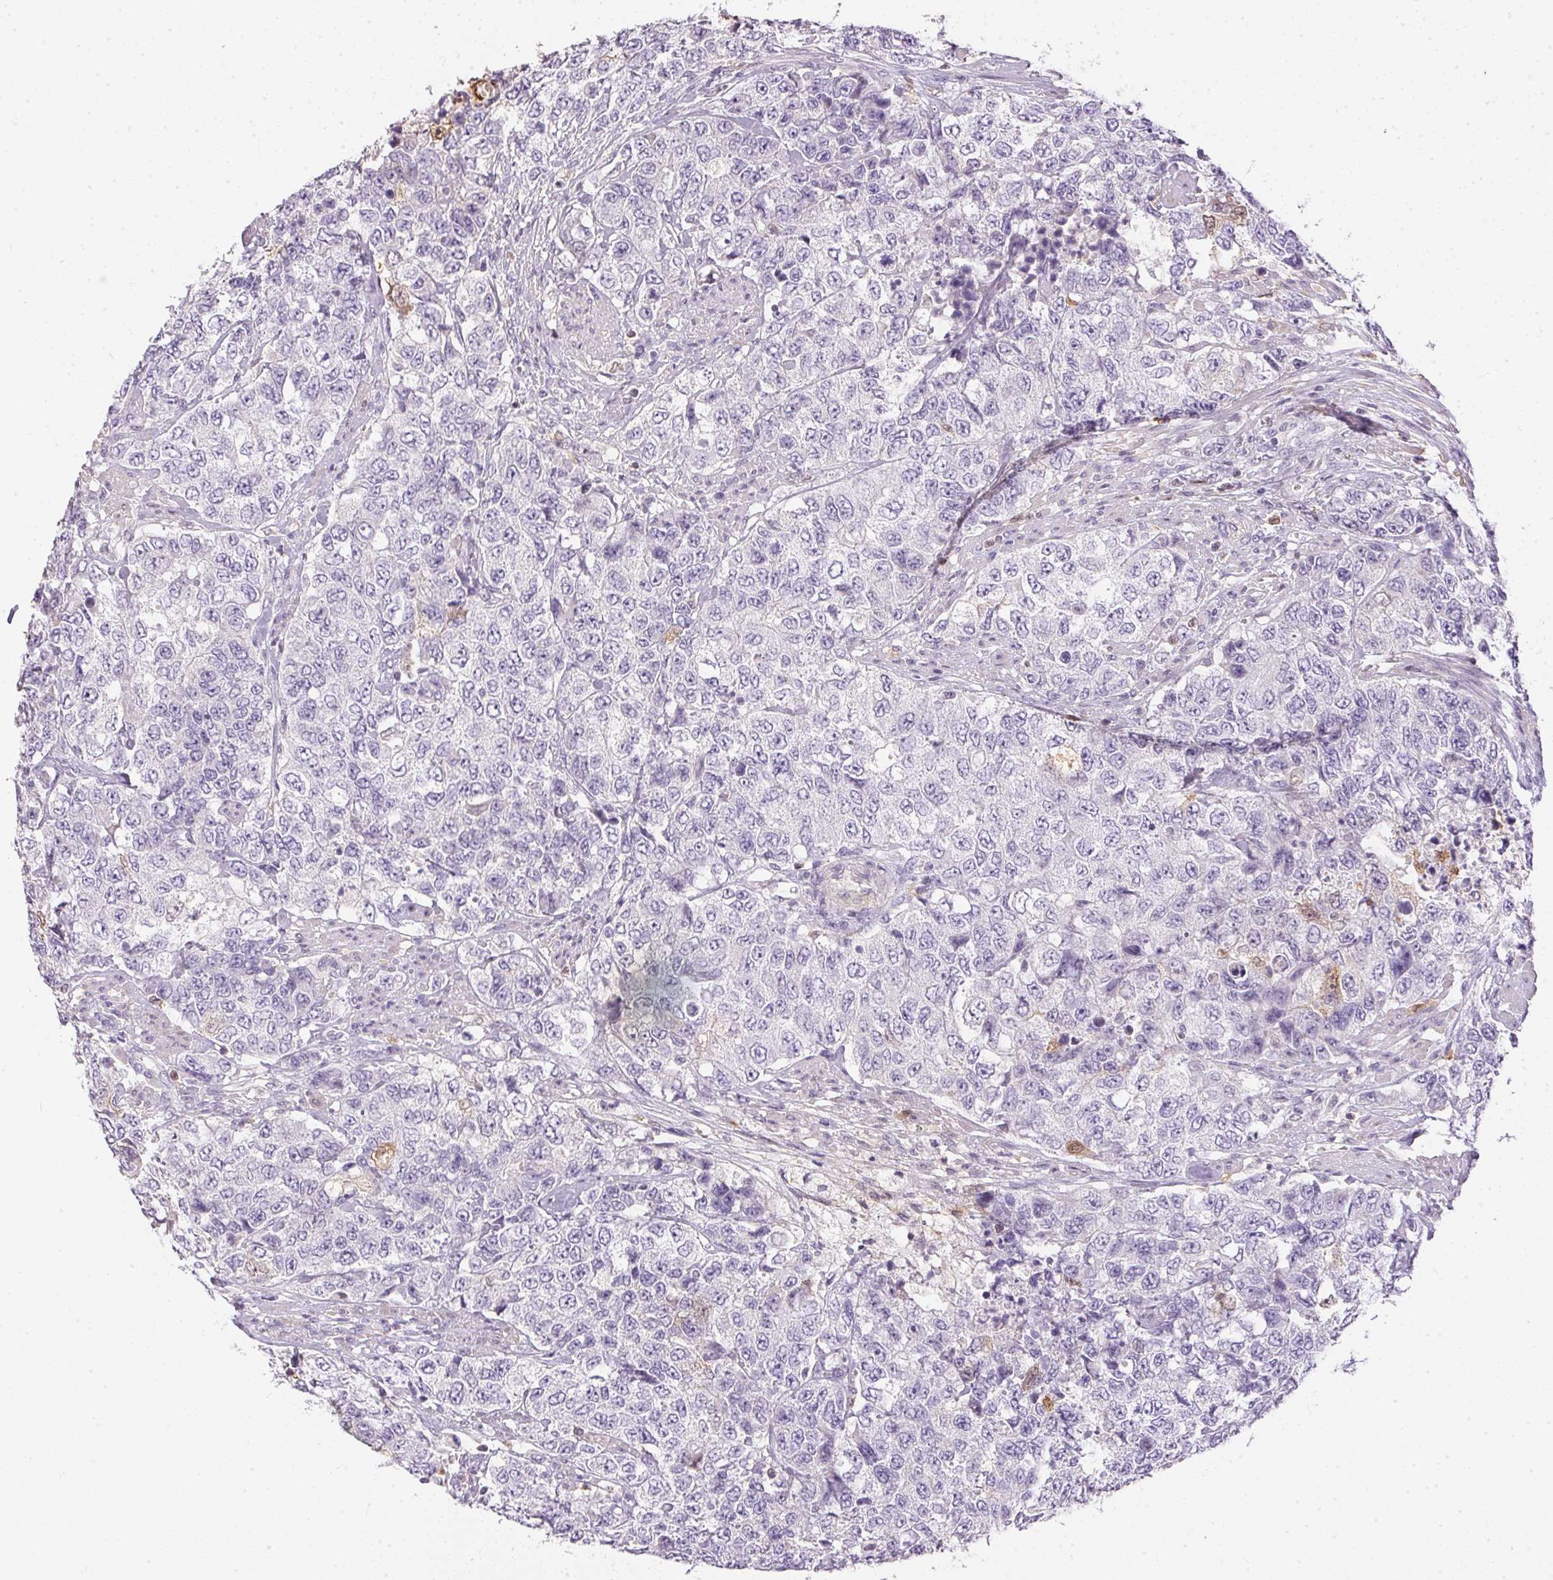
{"staining": {"intensity": "negative", "quantity": "none", "location": "none"}, "tissue": "urothelial cancer", "cell_type": "Tumor cells", "image_type": "cancer", "snomed": [{"axis": "morphology", "description": "Urothelial carcinoma, High grade"}, {"axis": "topography", "description": "Urinary bladder"}], "caption": "Tumor cells show no significant positivity in high-grade urothelial carcinoma.", "gene": "S100A3", "patient": {"sex": "female", "age": 78}}